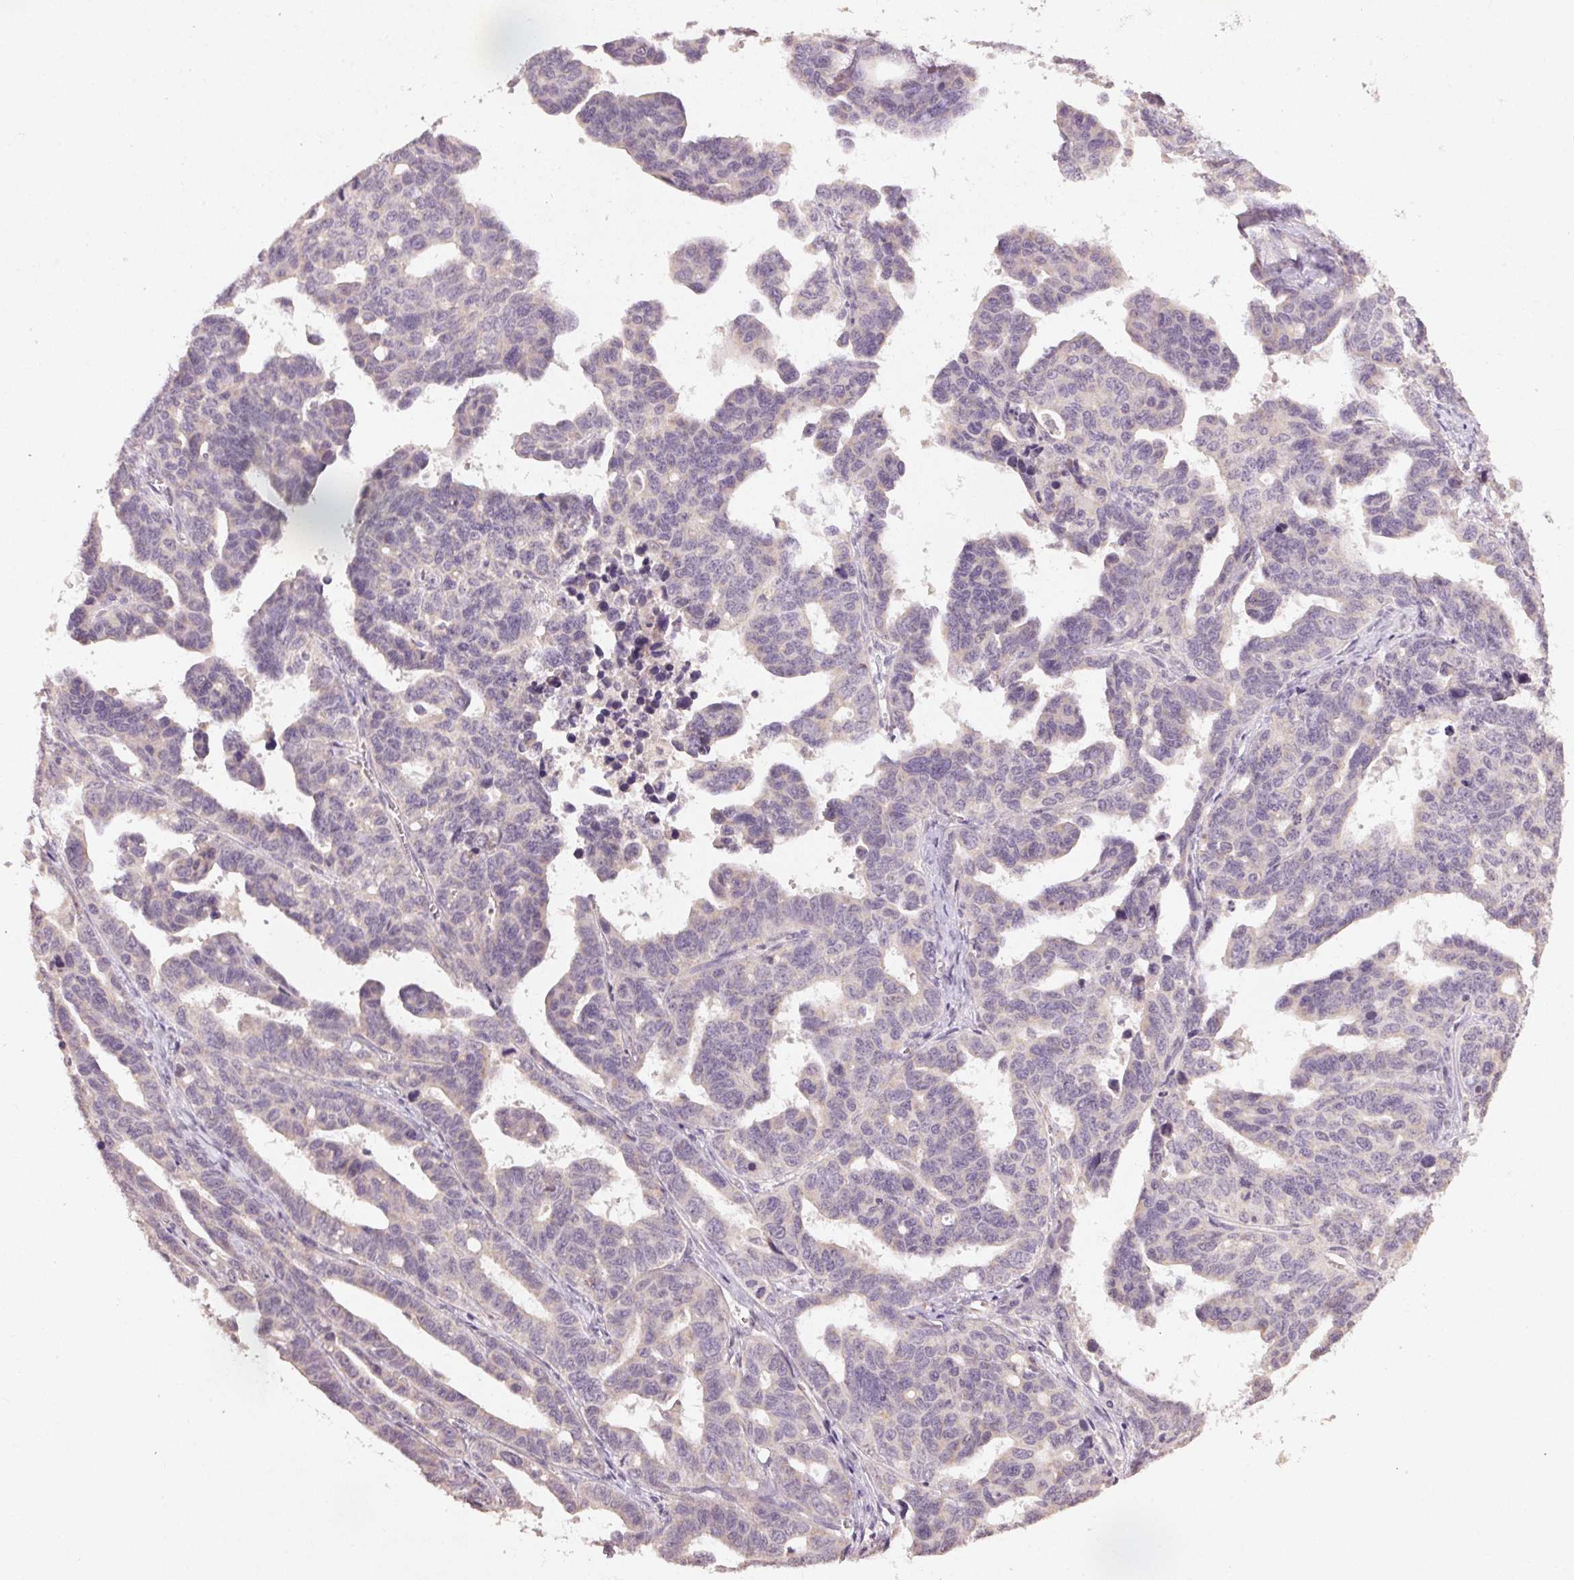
{"staining": {"intensity": "negative", "quantity": "none", "location": "none"}, "tissue": "ovarian cancer", "cell_type": "Tumor cells", "image_type": "cancer", "snomed": [{"axis": "morphology", "description": "Cystadenocarcinoma, serous, NOS"}, {"axis": "topography", "description": "Ovary"}], "caption": "Protein analysis of ovarian serous cystadenocarcinoma shows no significant positivity in tumor cells.", "gene": "KLRC3", "patient": {"sex": "female", "age": 69}}